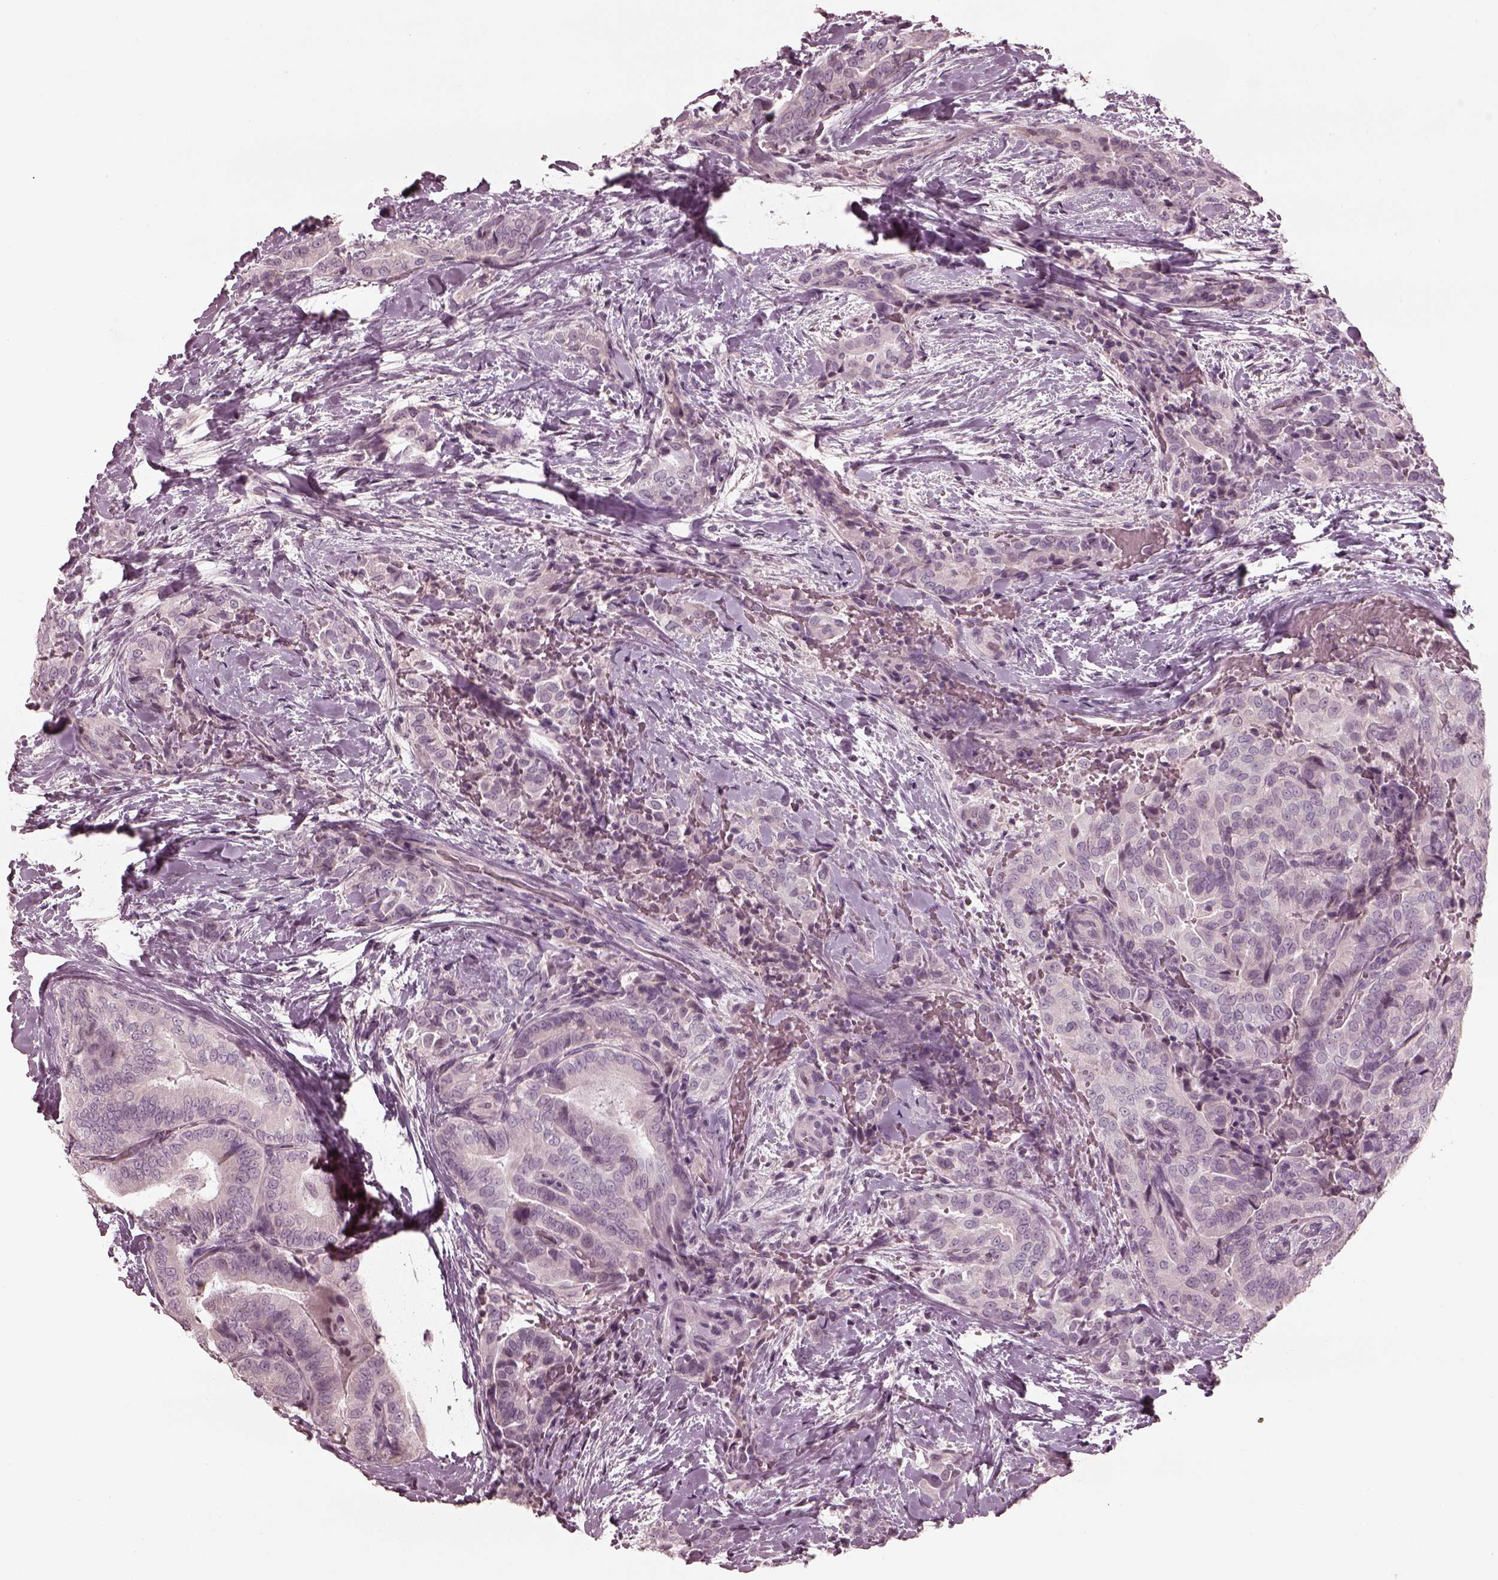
{"staining": {"intensity": "negative", "quantity": "none", "location": "none"}, "tissue": "thyroid cancer", "cell_type": "Tumor cells", "image_type": "cancer", "snomed": [{"axis": "morphology", "description": "Papillary adenocarcinoma, NOS"}, {"axis": "topography", "description": "Thyroid gland"}], "caption": "Tumor cells are negative for protein expression in human thyroid papillary adenocarcinoma. The staining was performed using DAB (3,3'-diaminobenzidine) to visualize the protein expression in brown, while the nuclei were stained in blue with hematoxylin (Magnification: 20x).", "gene": "ADRB3", "patient": {"sex": "male", "age": 61}}